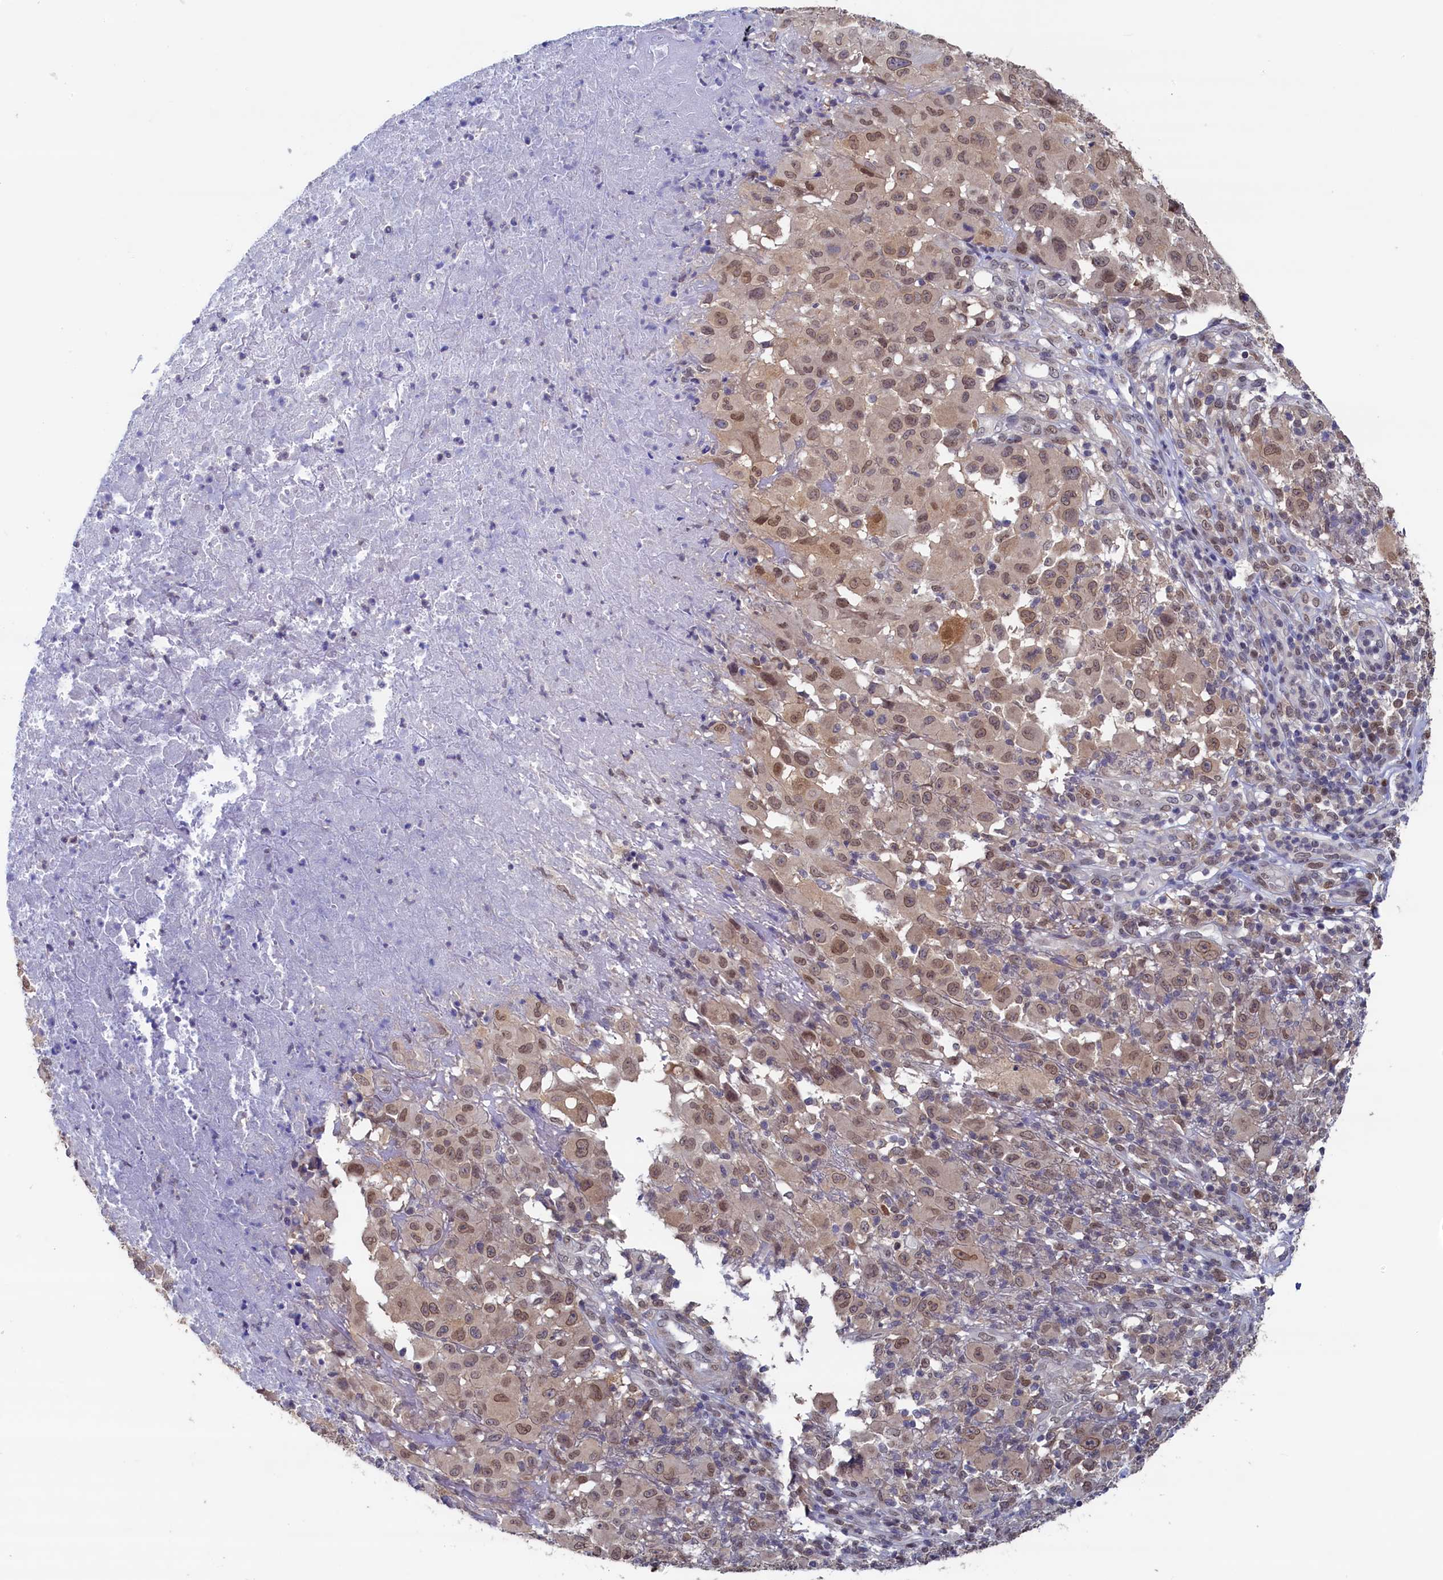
{"staining": {"intensity": "moderate", "quantity": ">75%", "location": "nuclear"}, "tissue": "melanoma", "cell_type": "Tumor cells", "image_type": "cancer", "snomed": [{"axis": "morphology", "description": "Malignant melanoma, NOS"}, {"axis": "topography", "description": "Skin"}], "caption": "Protein expression by IHC demonstrates moderate nuclear expression in about >75% of tumor cells in melanoma. (Brightfield microscopy of DAB IHC at high magnification).", "gene": "AHCY", "patient": {"sex": "male", "age": 73}}